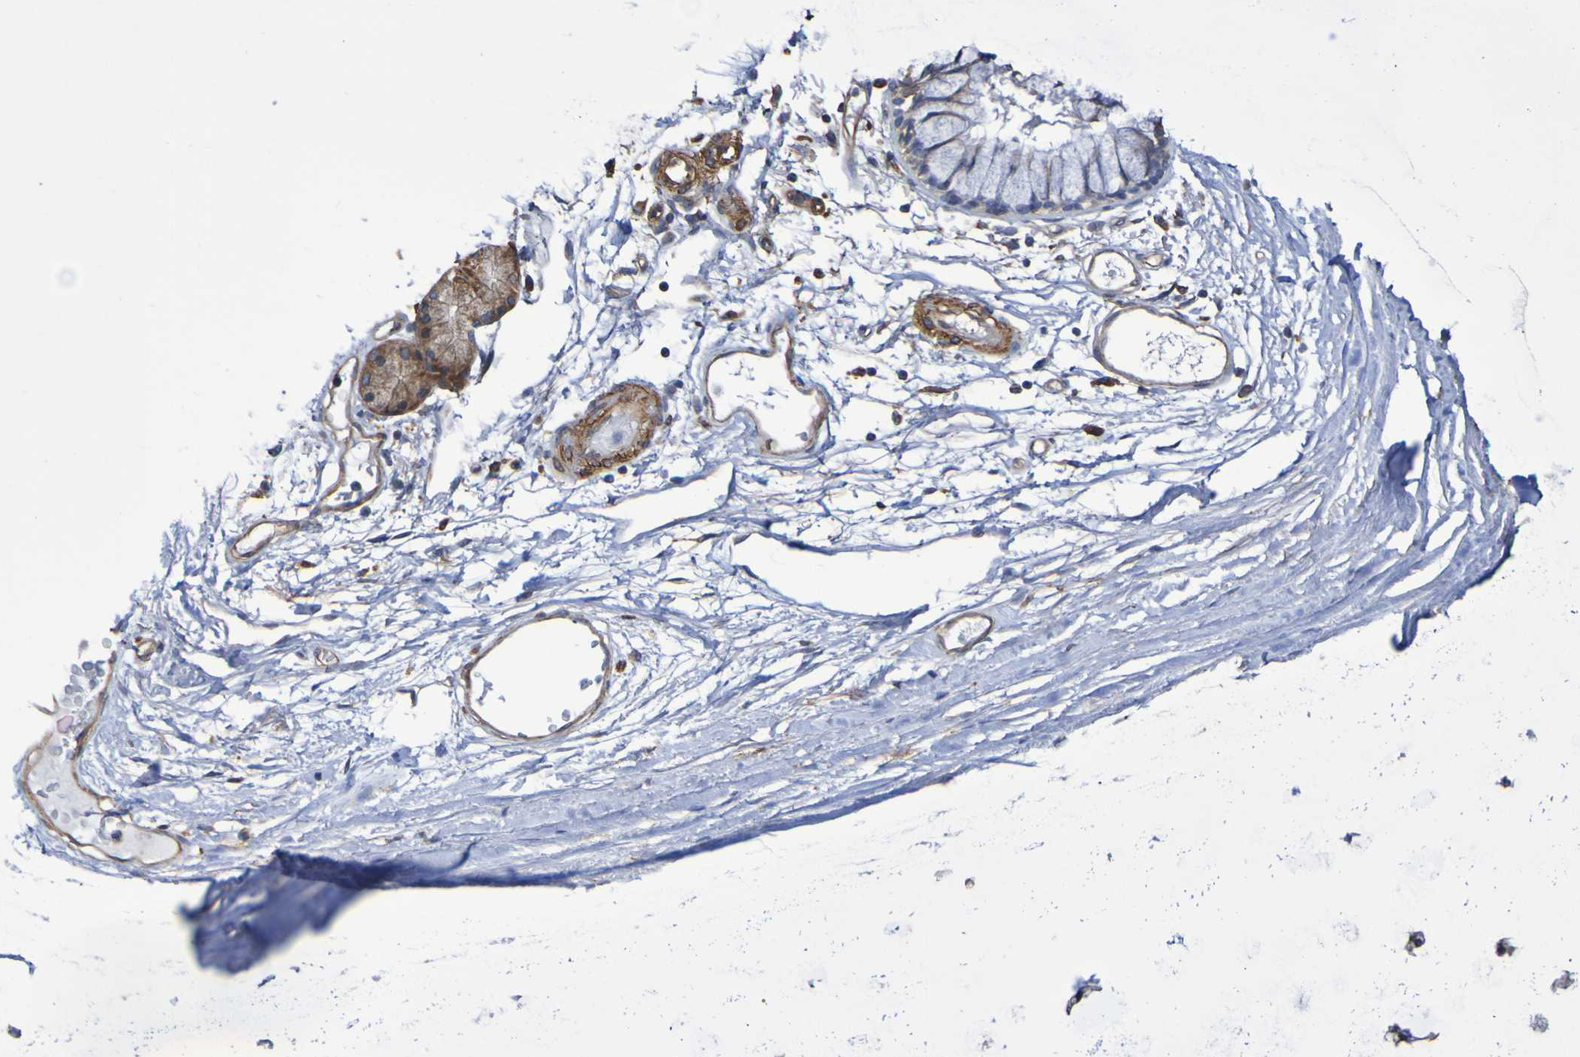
{"staining": {"intensity": "strong", "quantity": "25%-75%", "location": "cytoplasmic/membranous"}, "tissue": "adipose tissue", "cell_type": "Adipocytes", "image_type": "normal", "snomed": [{"axis": "morphology", "description": "Normal tissue, NOS"}, {"axis": "topography", "description": "Cartilage tissue"}, {"axis": "topography", "description": "Bronchus"}], "caption": "Immunohistochemistry (IHC) image of normal adipose tissue: human adipose tissue stained using immunohistochemistry exhibits high levels of strong protein expression localized specifically in the cytoplasmic/membranous of adipocytes, appearing as a cytoplasmic/membranous brown color.", "gene": "RAB11A", "patient": {"sex": "female", "age": 73}}